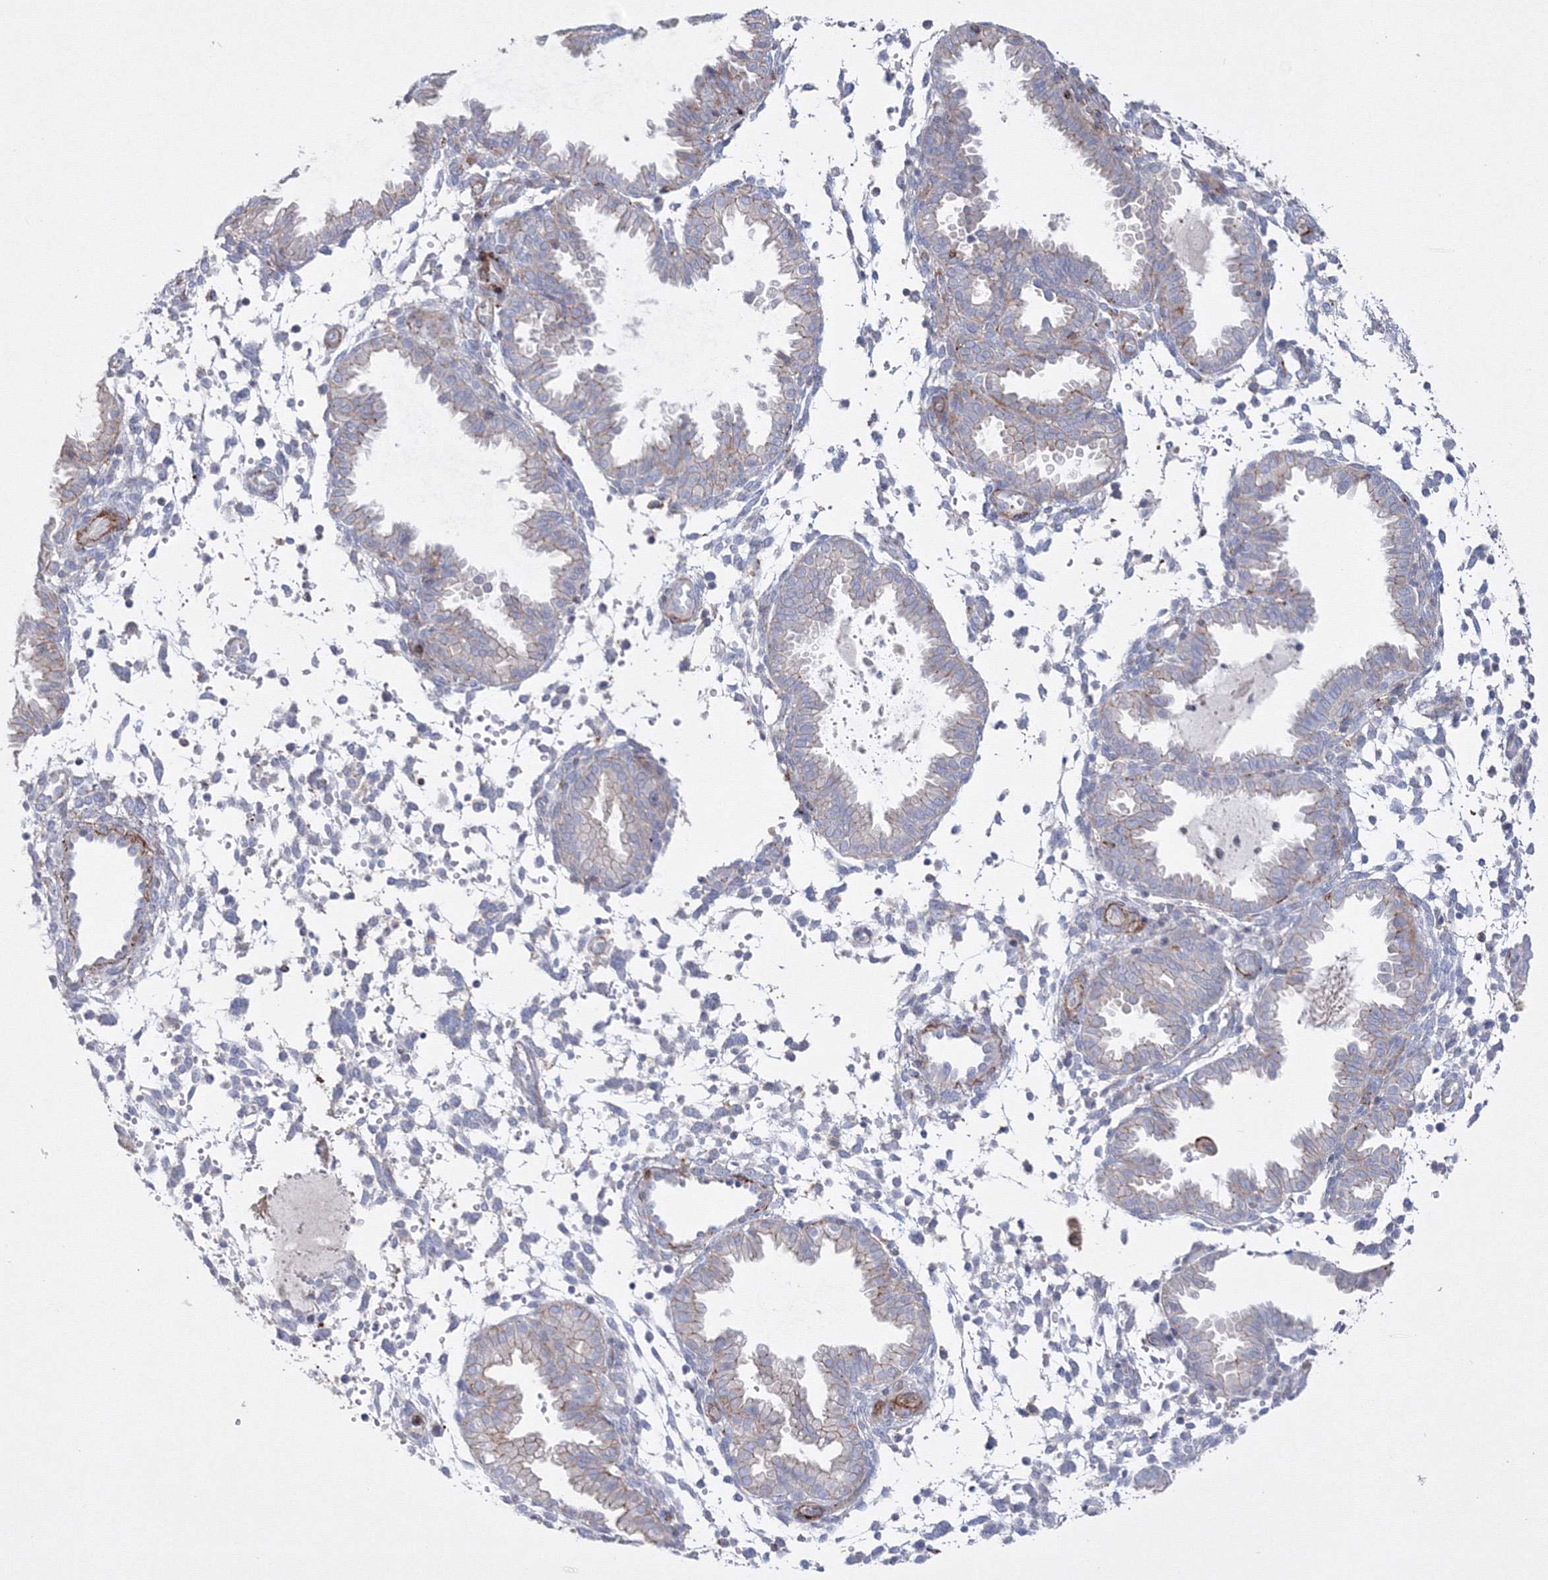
{"staining": {"intensity": "negative", "quantity": "none", "location": "none"}, "tissue": "endometrium", "cell_type": "Cells in endometrial stroma", "image_type": "normal", "snomed": [{"axis": "morphology", "description": "Normal tissue, NOS"}, {"axis": "topography", "description": "Endometrium"}], "caption": "This photomicrograph is of normal endometrium stained with IHC to label a protein in brown with the nuclei are counter-stained blue. There is no staining in cells in endometrial stroma.", "gene": "GPR82", "patient": {"sex": "female", "age": 33}}